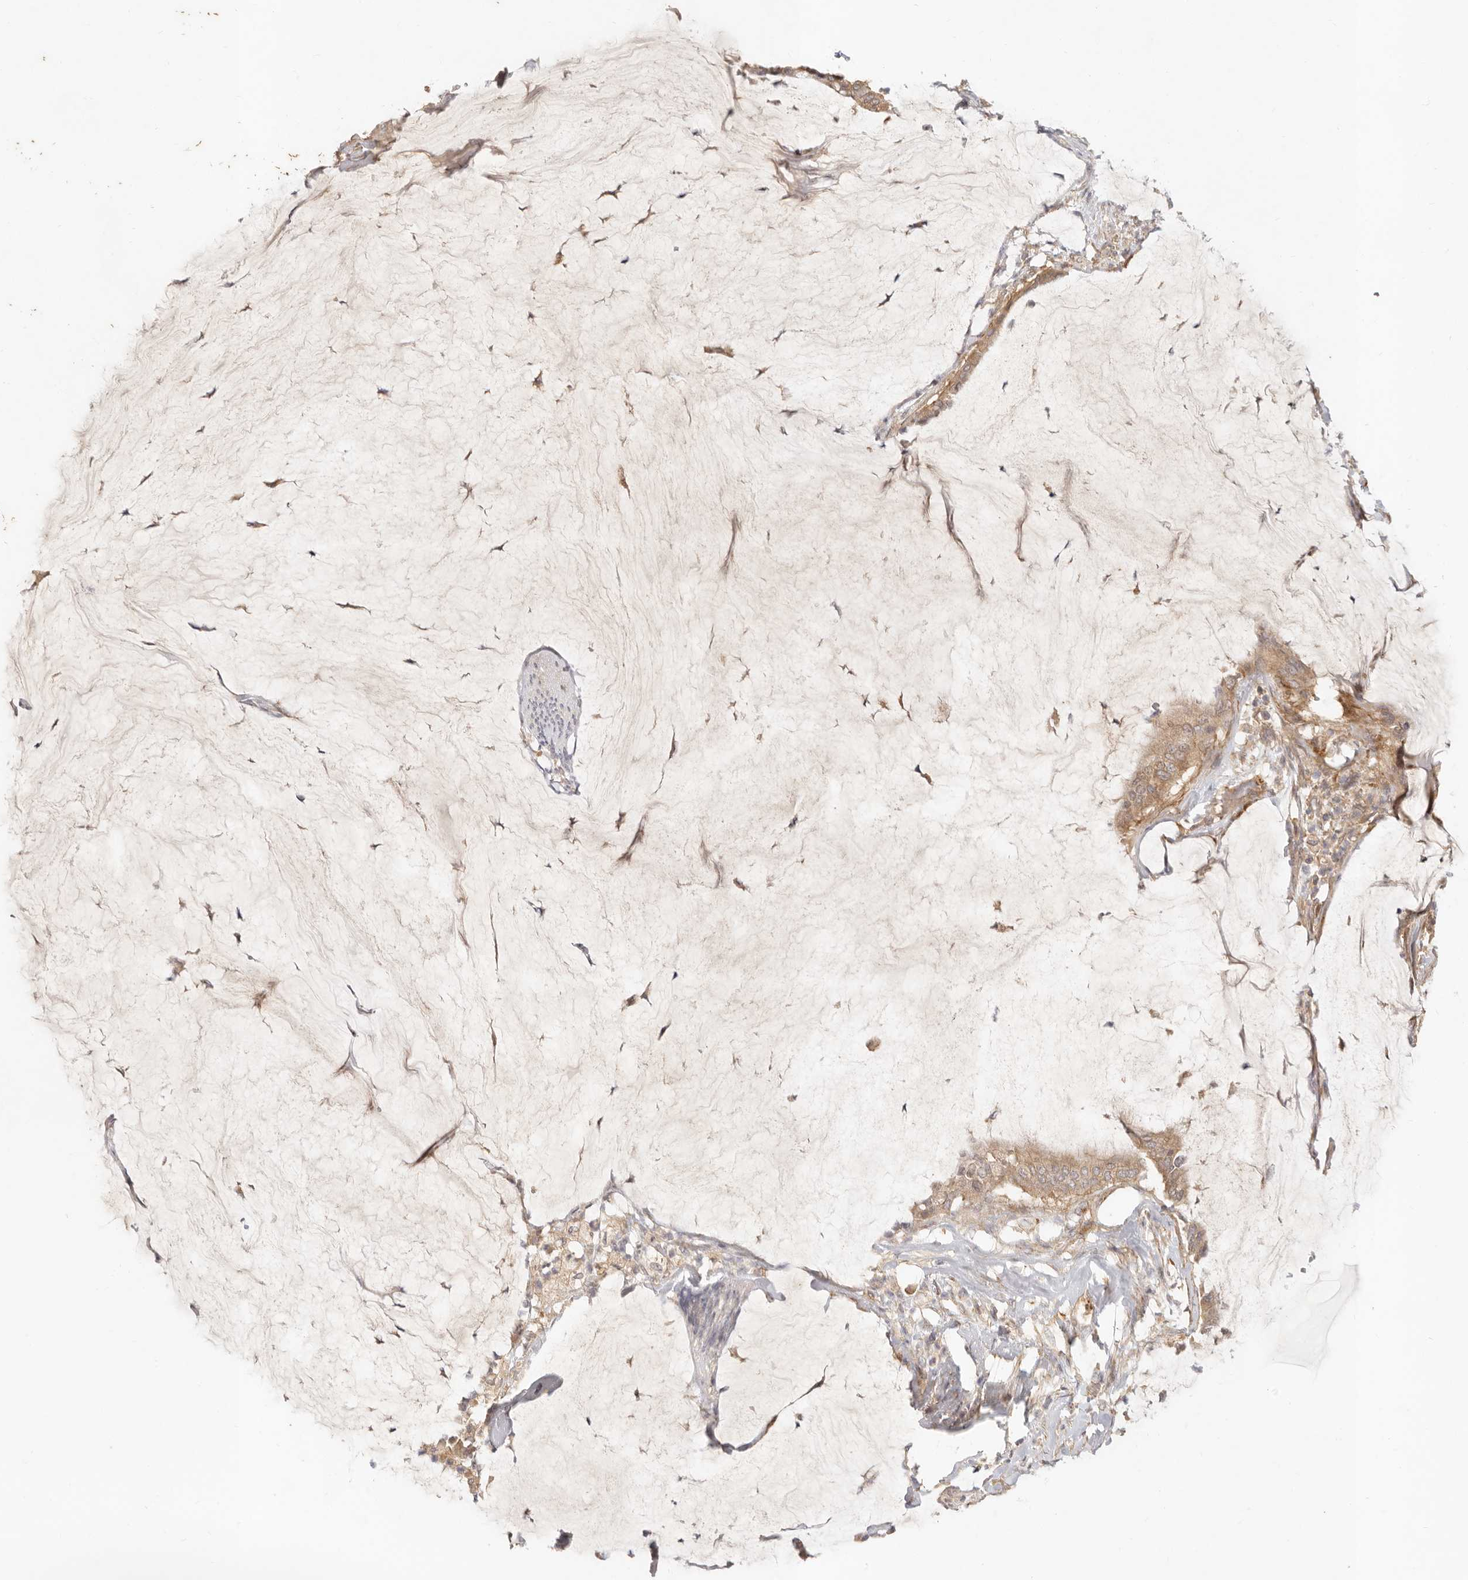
{"staining": {"intensity": "moderate", "quantity": ">75%", "location": "cytoplasmic/membranous"}, "tissue": "pancreatic cancer", "cell_type": "Tumor cells", "image_type": "cancer", "snomed": [{"axis": "morphology", "description": "Adenocarcinoma, NOS"}, {"axis": "topography", "description": "Pancreas"}], "caption": "Adenocarcinoma (pancreatic) stained with a brown dye displays moderate cytoplasmic/membranous positive expression in about >75% of tumor cells.", "gene": "VIPR1", "patient": {"sex": "male", "age": 41}}